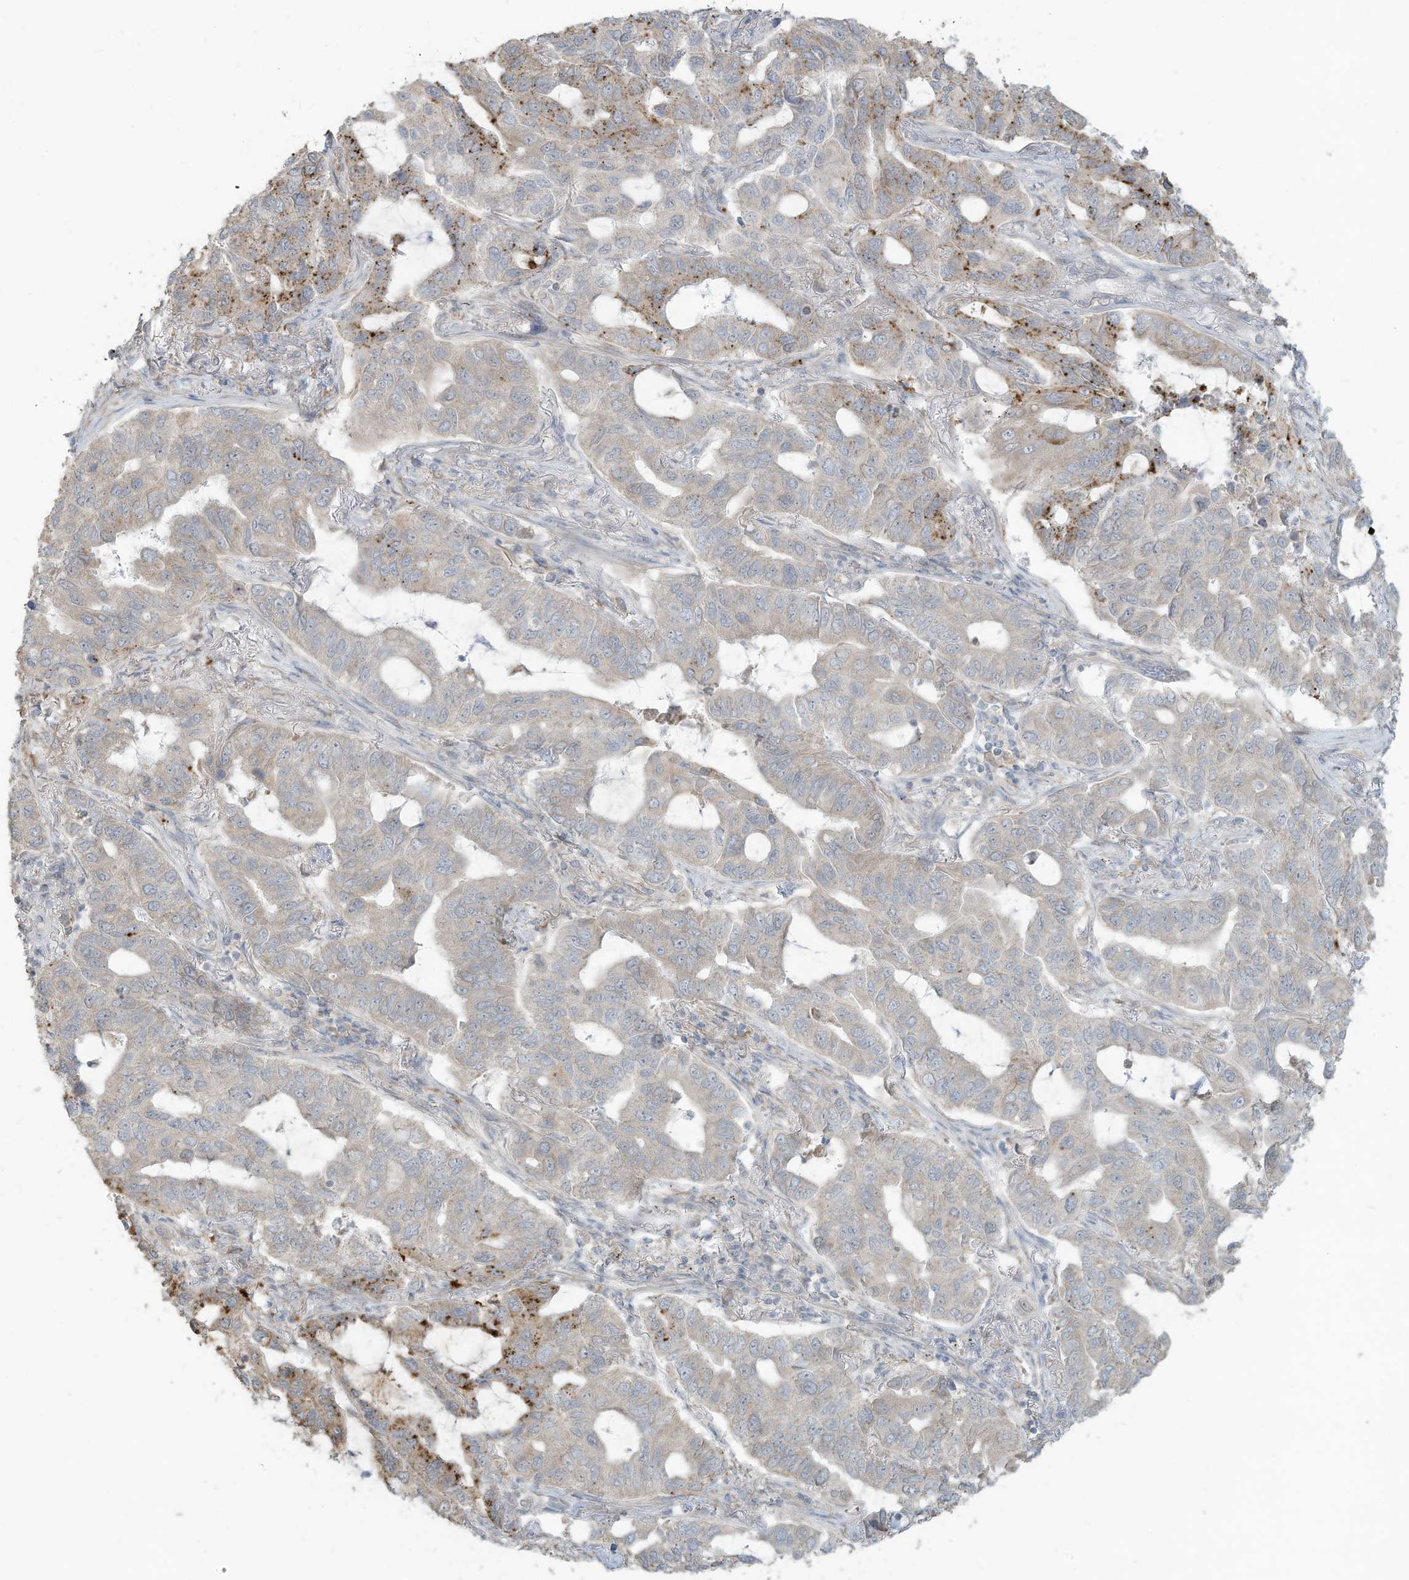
{"staining": {"intensity": "moderate", "quantity": "<25%", "location": "cytoplasmic/membranous"}, "tissue": "lung cancer", "cell_type": "Tumor cells", "image_type": "cancer", "snomed": [{"axis": "morphology", "description": "Adenocarcinoma, NOS"}, {"axis": "topography", "description": "Lung"}], "caption": "Immunohistochemistry of human lung cancer (adenocarcinoma) shows low levels of moderate cytoplasmic/membranous positivity in approximately <25% of tumor cells. The staining was performed using DAB to visualize the protein expression in brown, while the nuclei were stained in blue with hematoxylin (Magnification: 20x).", "gene": "MAGIX", "patient": {"sex": "male", "age": 64}}